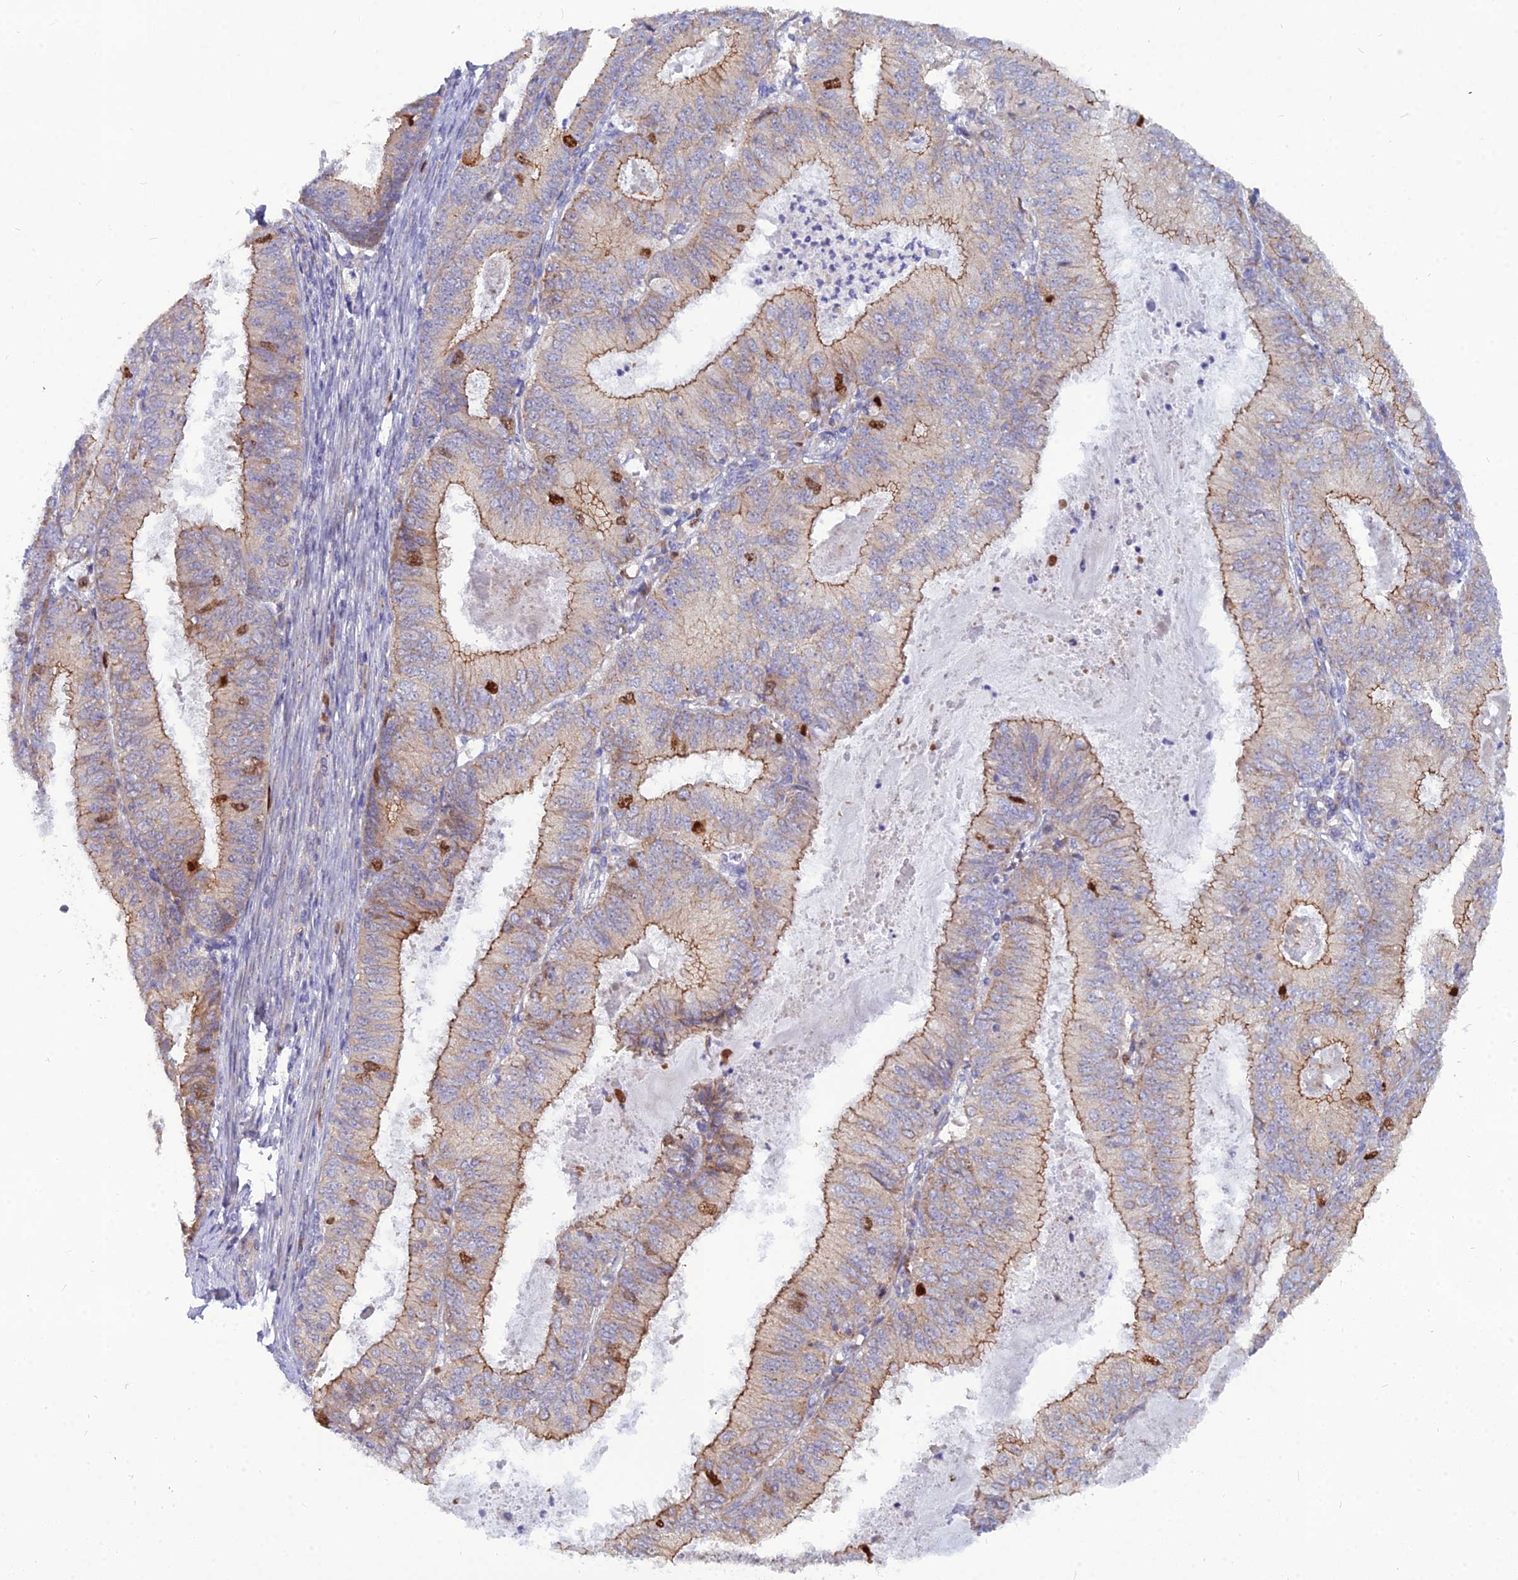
{"staining": {"intensity": "moderate", "quantity": "25%-75%", "location": "cytoplasmic/membranous,nuclear"}, "tissue": "endometrial cancer", "cell_type": "Tumor cells", "image_type": "cancer", "snomed": [{"axis": "morphology", "description": "Adenocarcinoma, NOS"}, {"axis": "topography", "description": "Endometrium"}], "caption": "This photomicrograph shows IHC staining of human endometrial cancer, with medium moderate cytoplasmic/membranous and nuclear positivity in about 25%-75% of tumor cells.", "gene": "NUSAP1", "patient": {"sex": "female", "age": 57}}